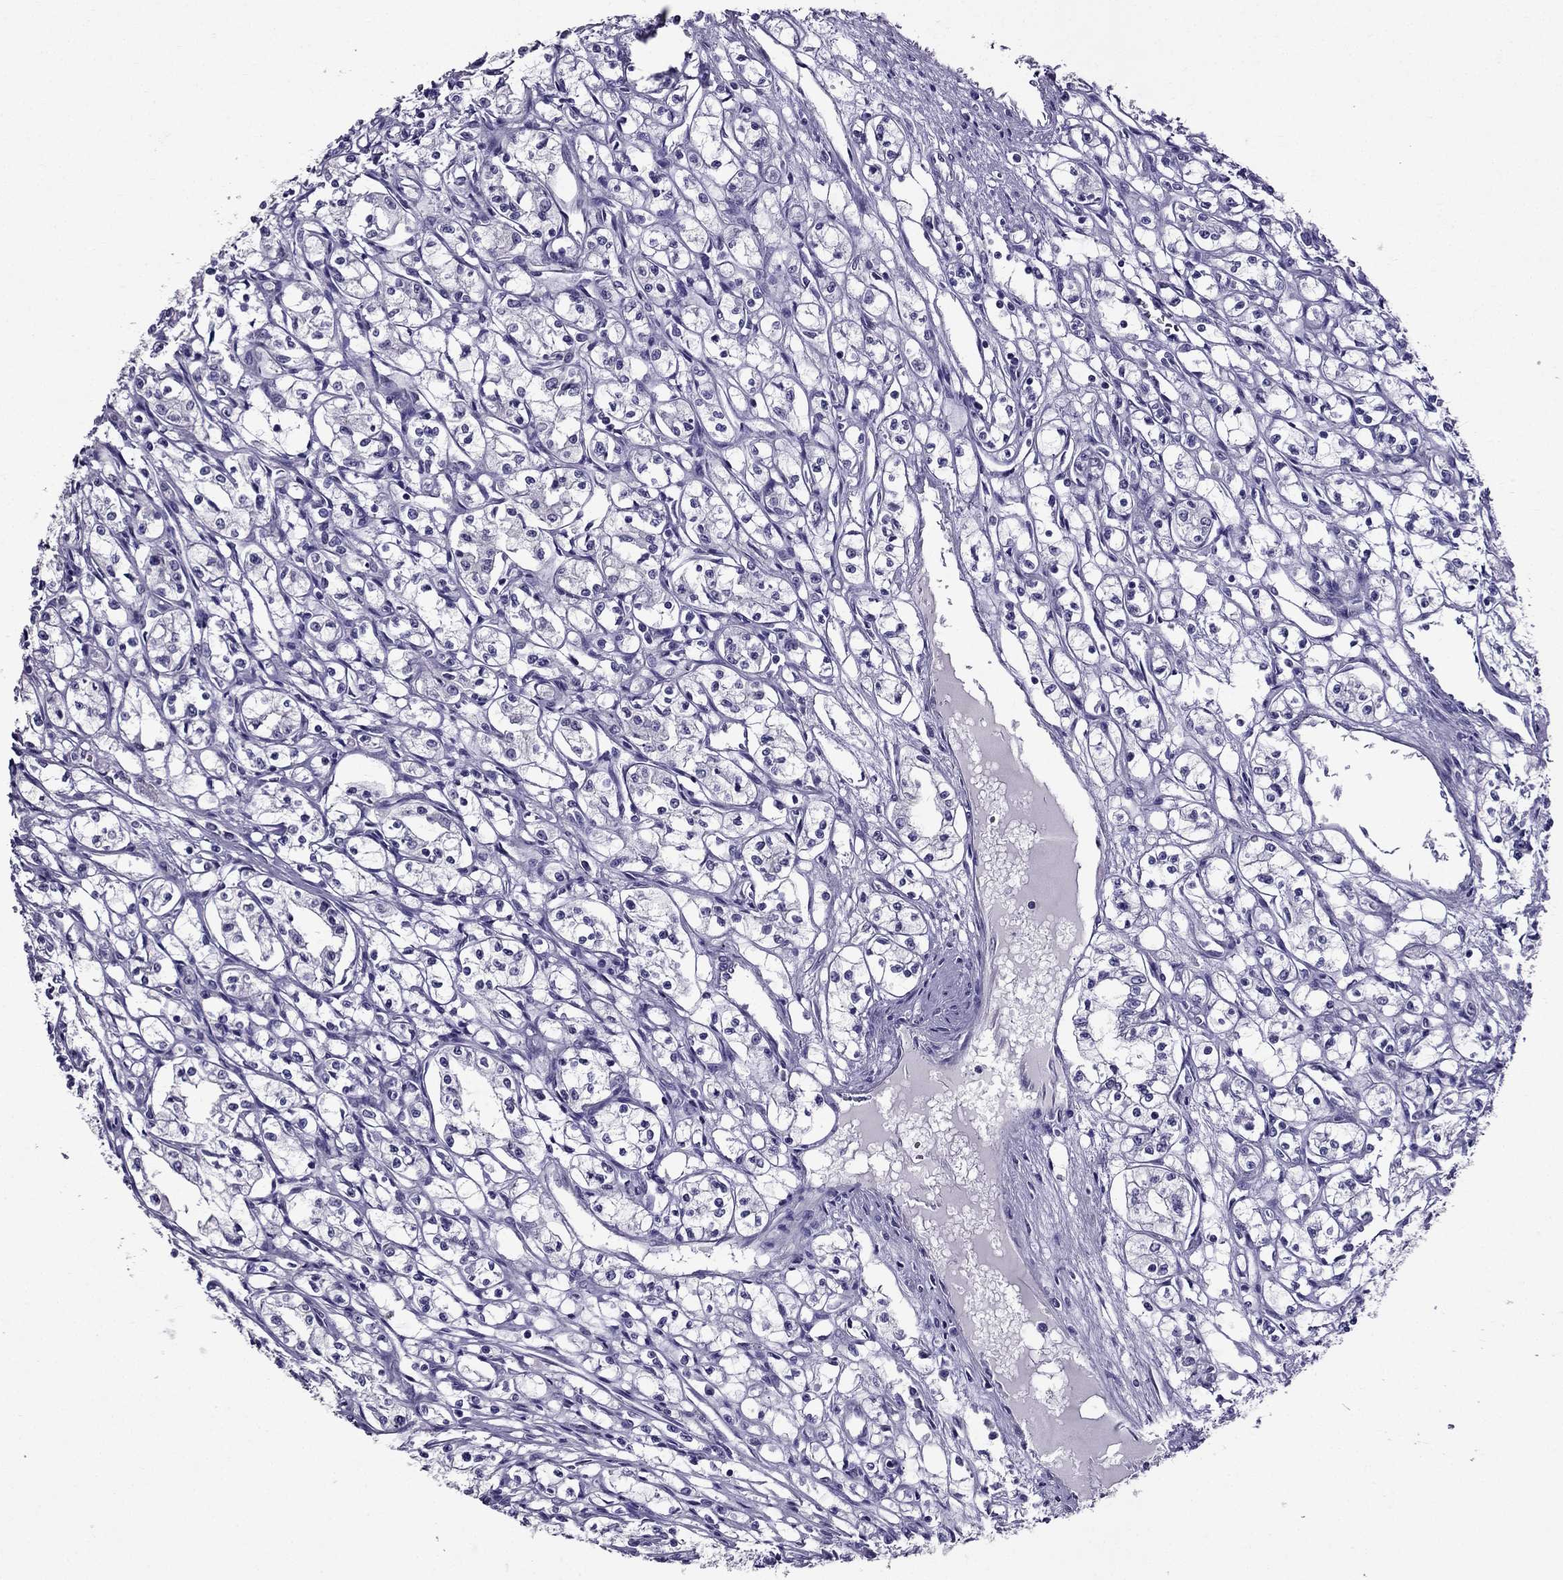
{"staining": {"intensity": "negative", "quantity": "none", "location": "none"}, "tissue": "renal cancer", "cell_type": "Tumor cells", "image_type": "cancer", "snomed": [{"axis": "morphology", "description": "Adenocarcinoma, NOS"}, {"axis": "topography", "description": "Kidney"}], "caption": "An immunohistochemistry micrograph of renal cancer (adenocarcinoma) is shown. There is no staining in tumor cells of renal cancer (adenocarcinoma).", "gene": "AAK1", "patient": {"sex": "male", "age": 56}}